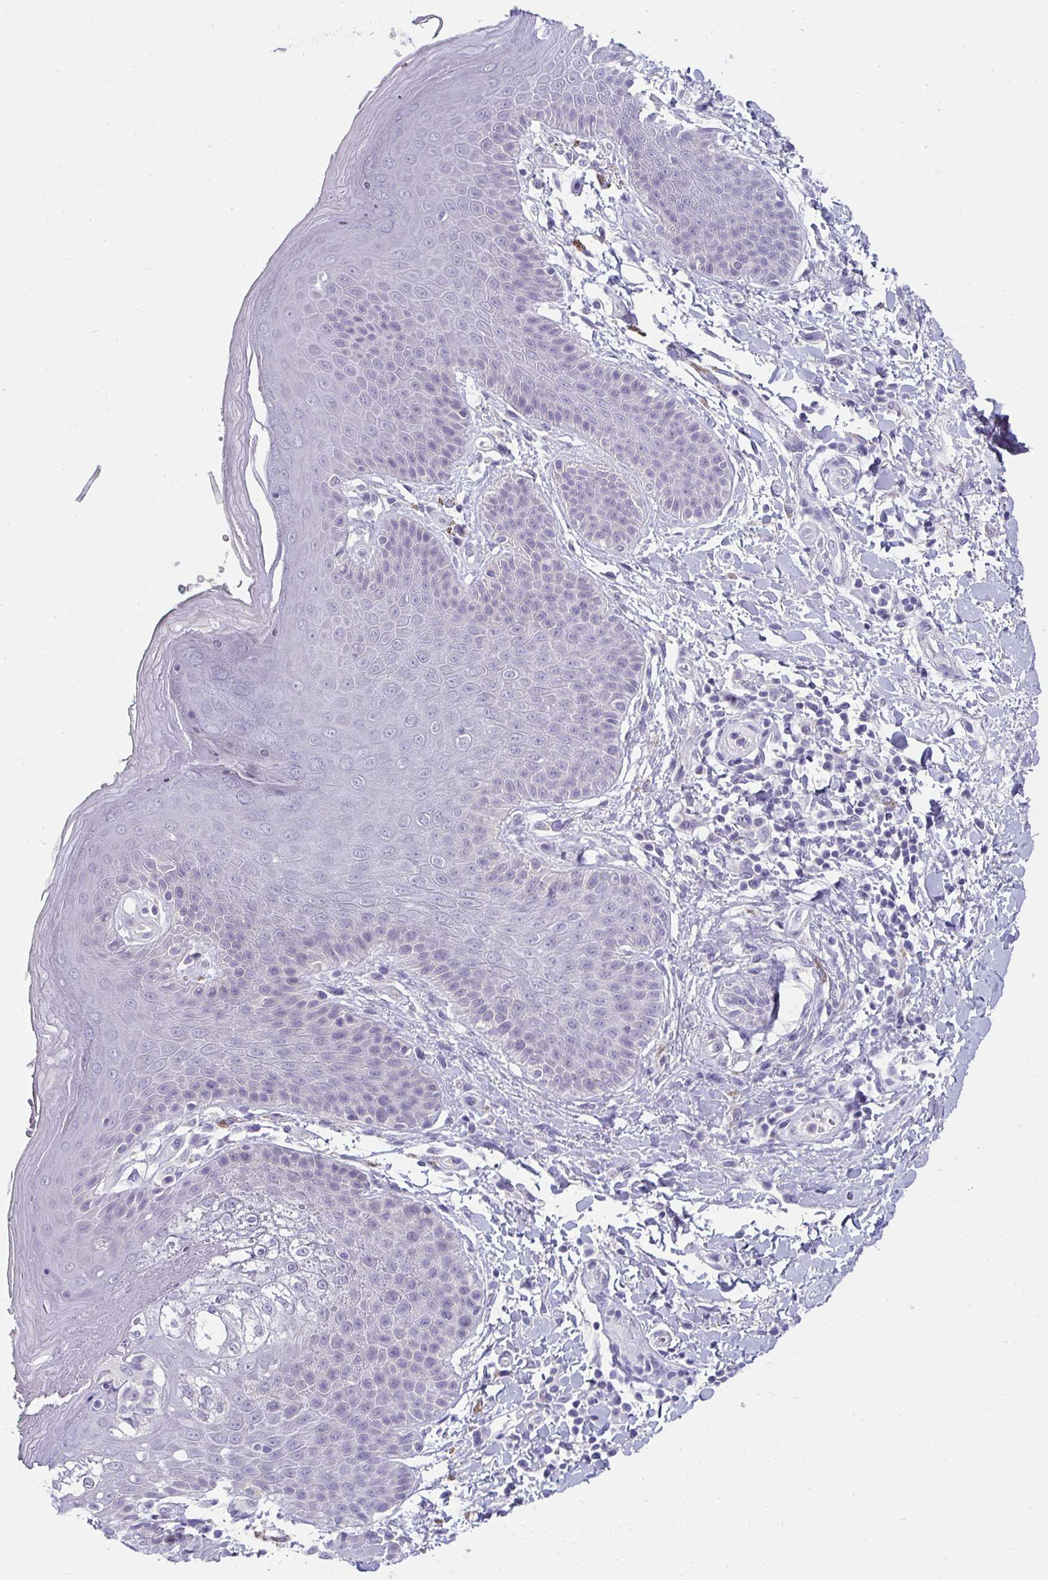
{"staining": {"intensity": "negative", "quantity": "none", "location": "none"}, "tissue": "skin", "cell_type": "Epidermal cells", "image_type": "normal", "snomed": [{"axis": "morphology", "description": "Normal tissue, NOS"}, {"axis": "topography", "description": "Peripheral nerve tissue"}], "caption": "A high-resolution histopathology image shows immunohistochemistry staining of unremarkable skin, which shows no significant positivity in epidermal cells. (DAB immunohistochemistry with hematoxylin counter stain).", "gene": "UGT3A2", "patient": {"sex": "male", "age": 51}}